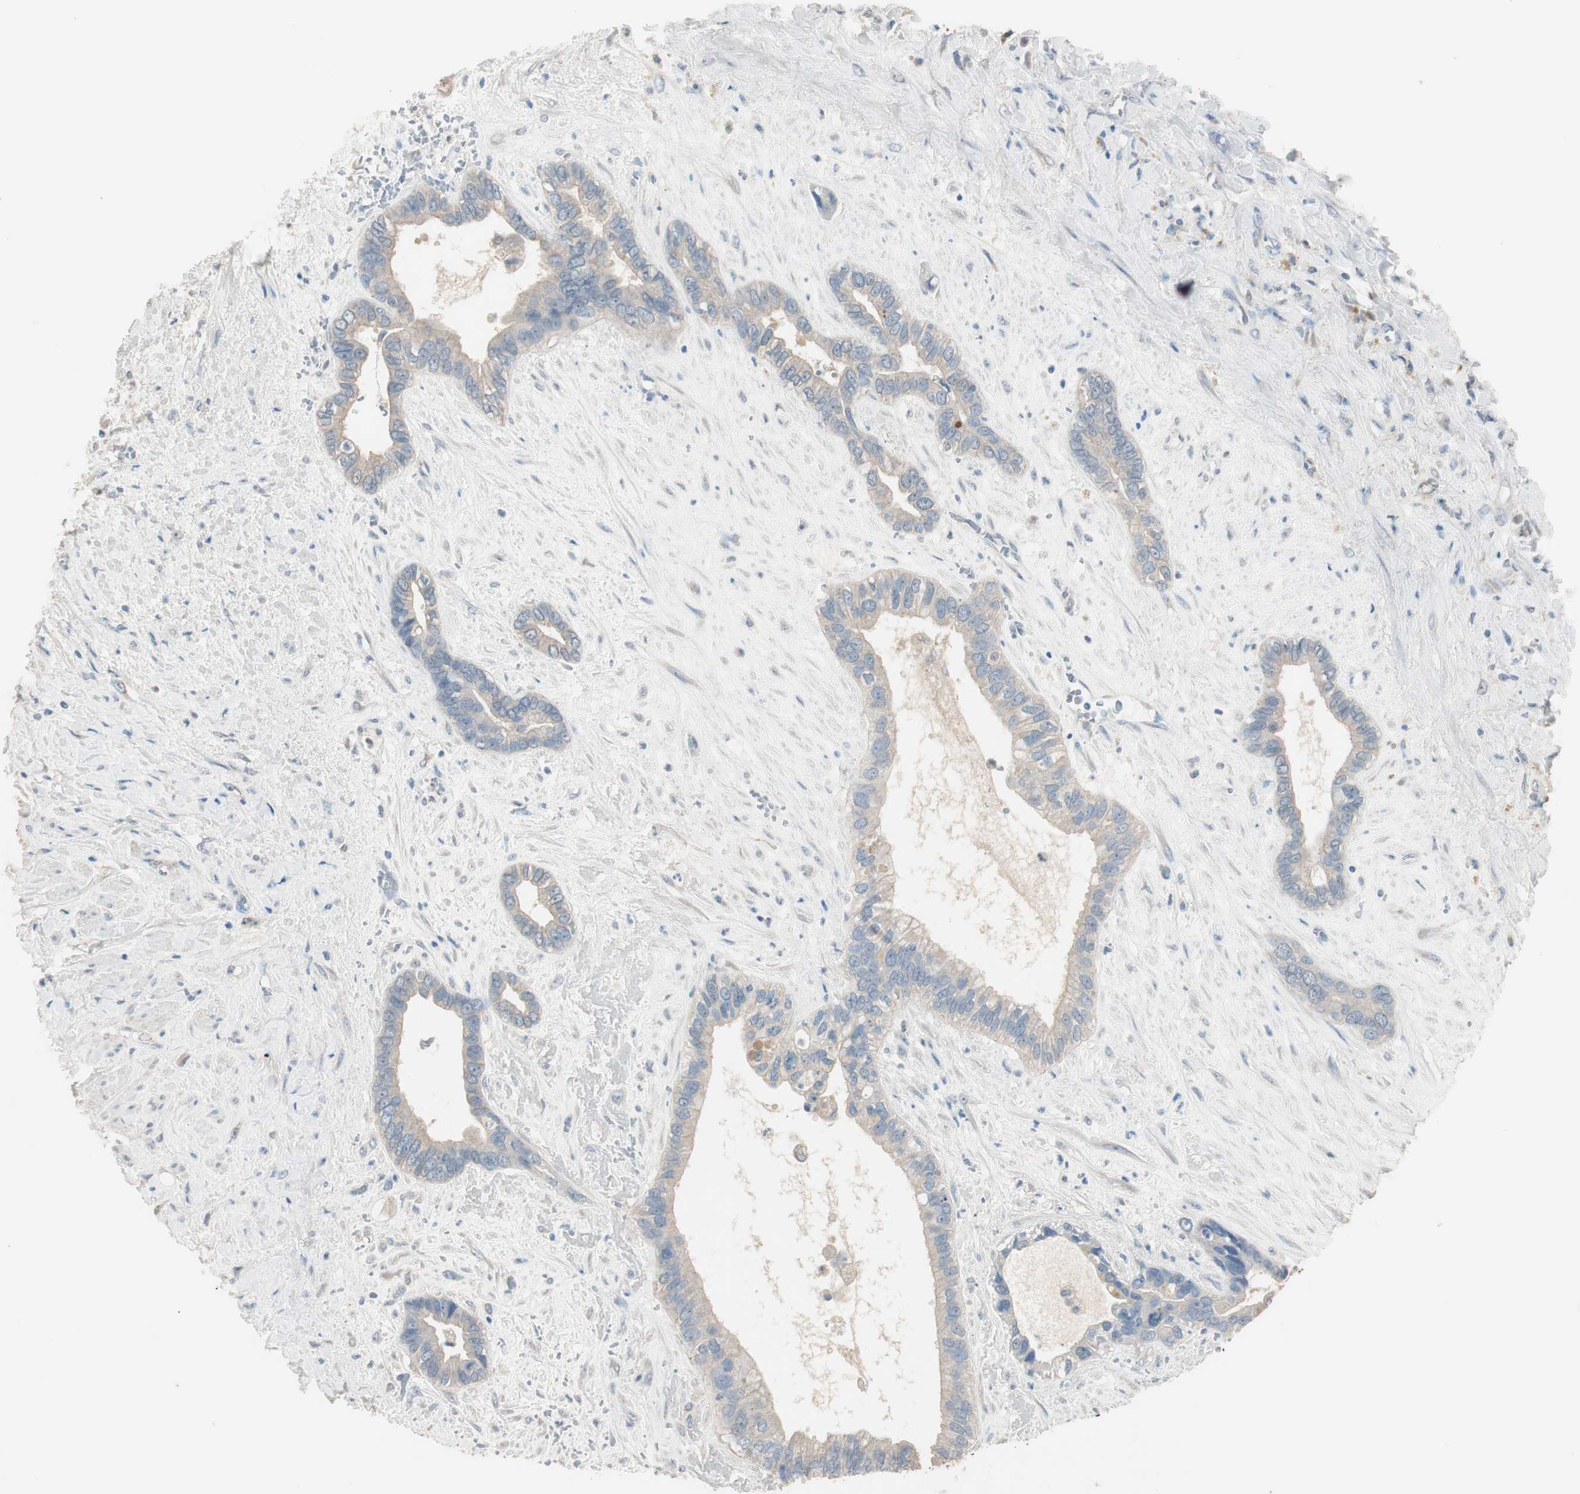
{"staining": {"intensity": "weak", "quantity": "25%-75%", "location": "cytoplasmic/membranous"}, "tissue": "liver cancer", "cell_type": "Tumor cells", "image_type": "cancer", "snomed": [{"axis": "morphology", "description": "Cholangiocarcinoma"}, {"axis": "topography", "description": "Liver"}], "caption": "Immunohistochemical staining of human liver cholangiocarcinoma displays low levels of weak cytoplasmic/membranous positivity in about 25%-75% of tumor cells.", "gene": "KHK", "patient": {"sex": "female", "age": 65}}